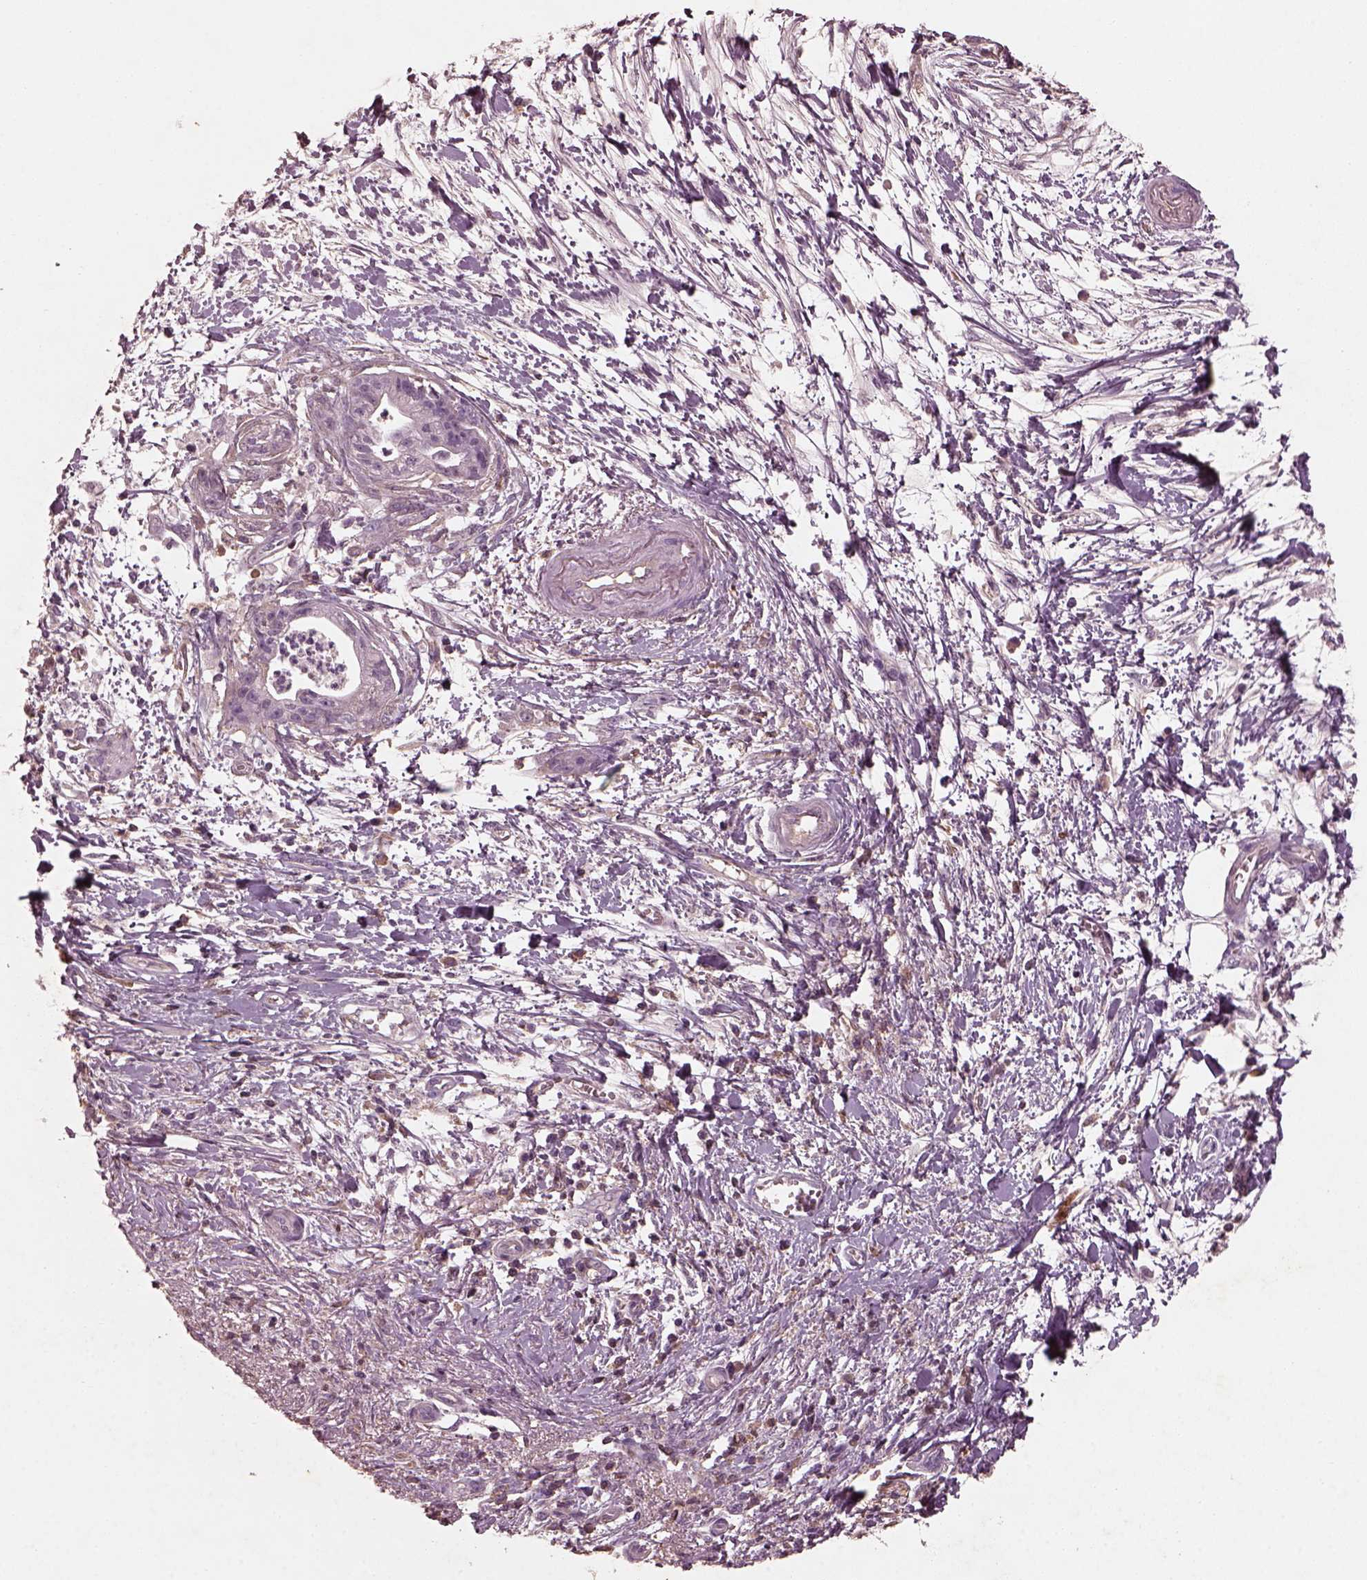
{"staining": {"intensity": "negative", "quantity": "none", "location": "none"}, "tissue": "pancreatic cancer", "cell_type": "Tumor cells", "image_type": "cancer", "snomed": [{"axis": "morphology", "description": "Normal tissue, NOS"}, {"axis": "morphology", "description": "Adenocarcinoma, NOS"}, {"axis": "topography", "description": "Lymph node"}, {"axis": "topography", "description": "Pancreas"}], "caption": "A photomicrograph of human adenocarcinoma (pancreatic) is negative for staining in tumor cells. The staining was performed using DAB to visualize the protein expression in brown, while the nuclei were stained in blue with hematoxylin (Magnification: 20x).", "gene": "FRRS1L", "patient": {"sex": "female", "age": 58}}